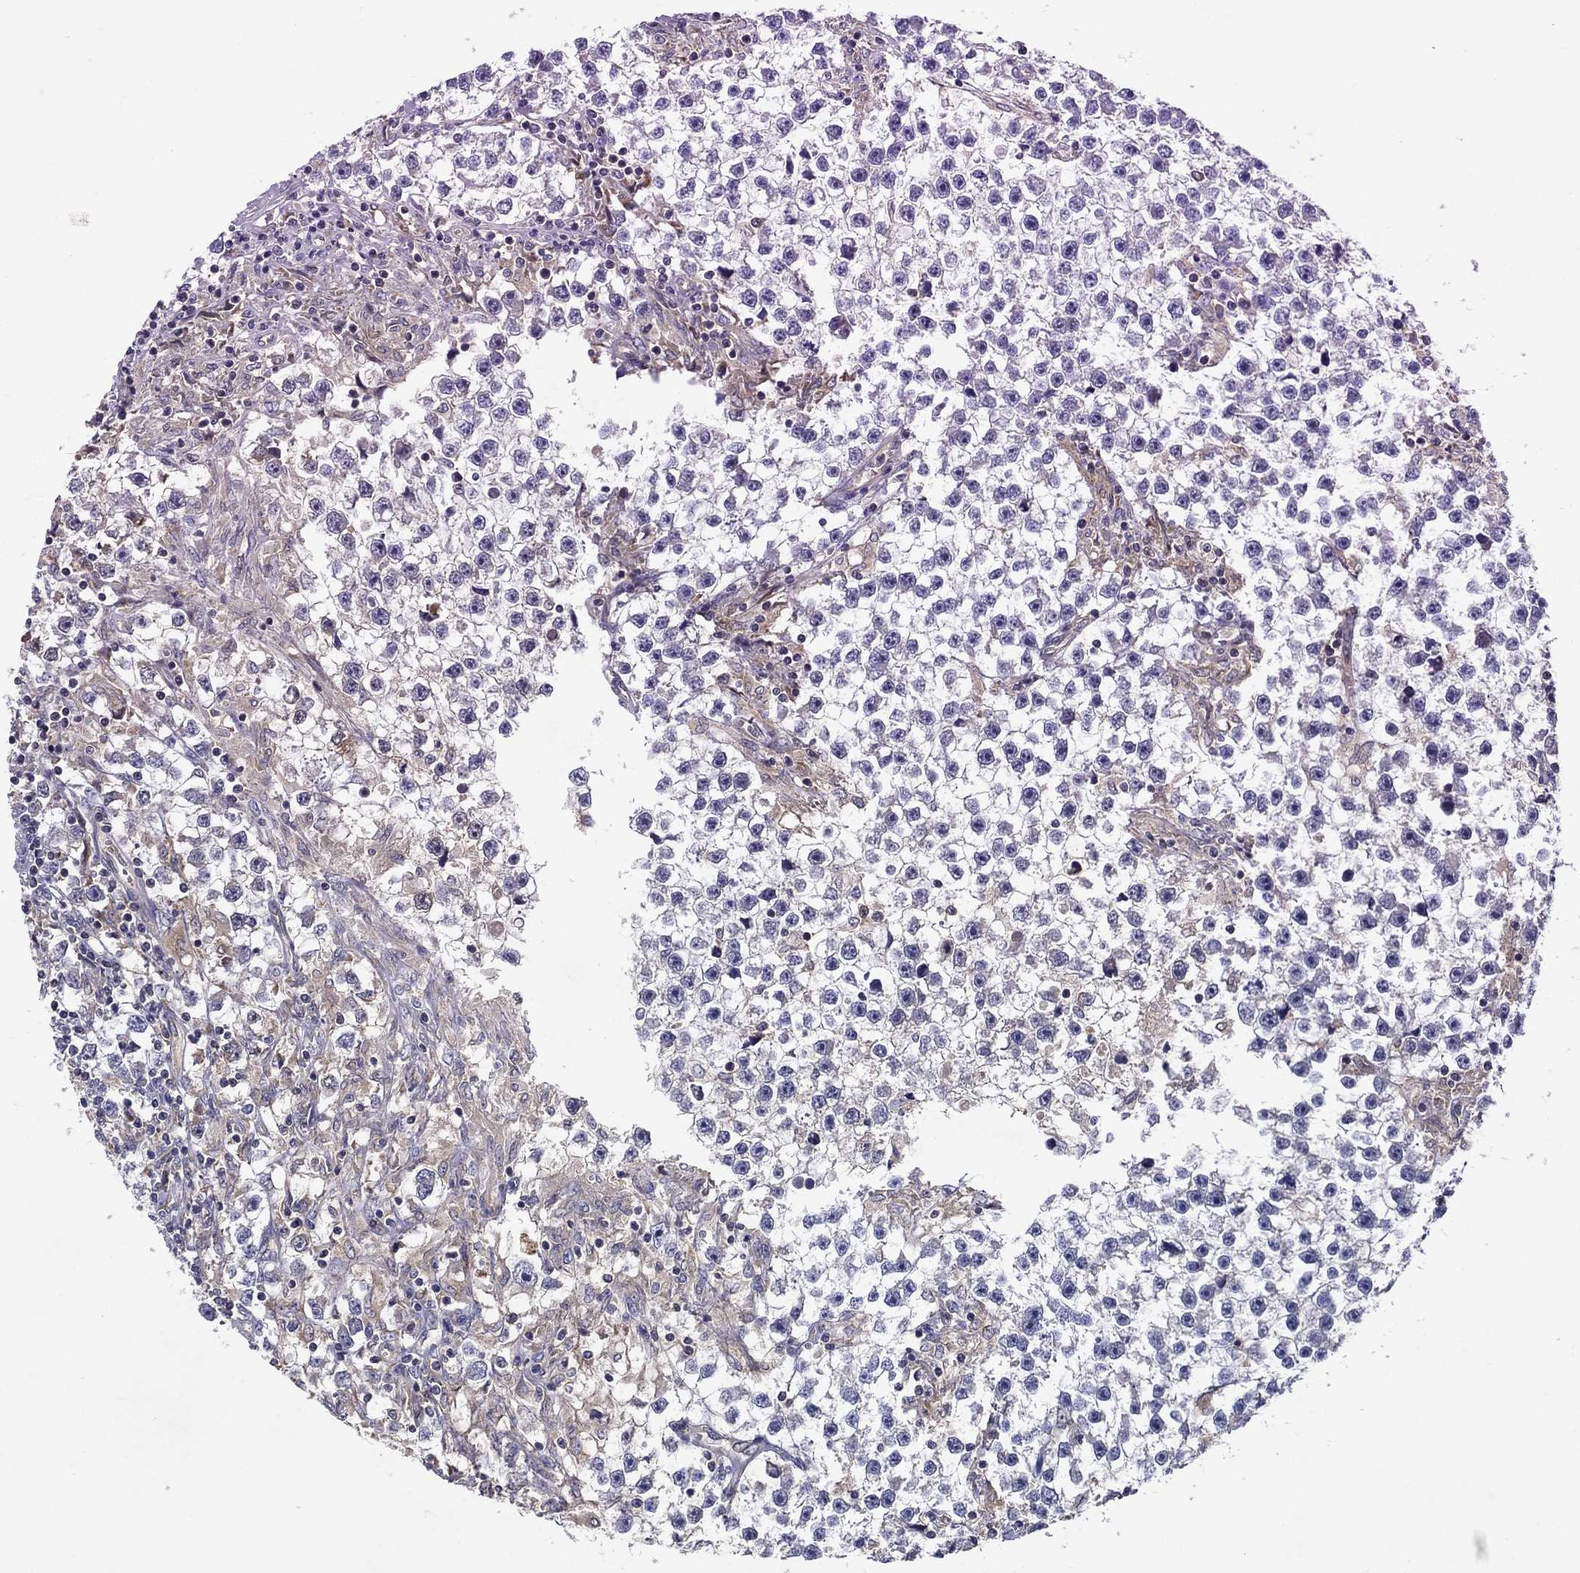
{"staining": {"intensity": "negative", "quantity": "none", "location": "none"}, "tissue": "testis cancer", "cell_type": "Tumor cells", "image_type": "cancer", "snomed": [{"axis": "morphology", "description": "Seminoma, NOS"}, {"axis": "topography", "description": "Testis"}], "caption": "Testis cancer (seminoma) was stained to show a protein in brown. There is no significant expression in tumor cells.", "gene": "GLTP", "patient": {"sex": "male", "age": 59}}